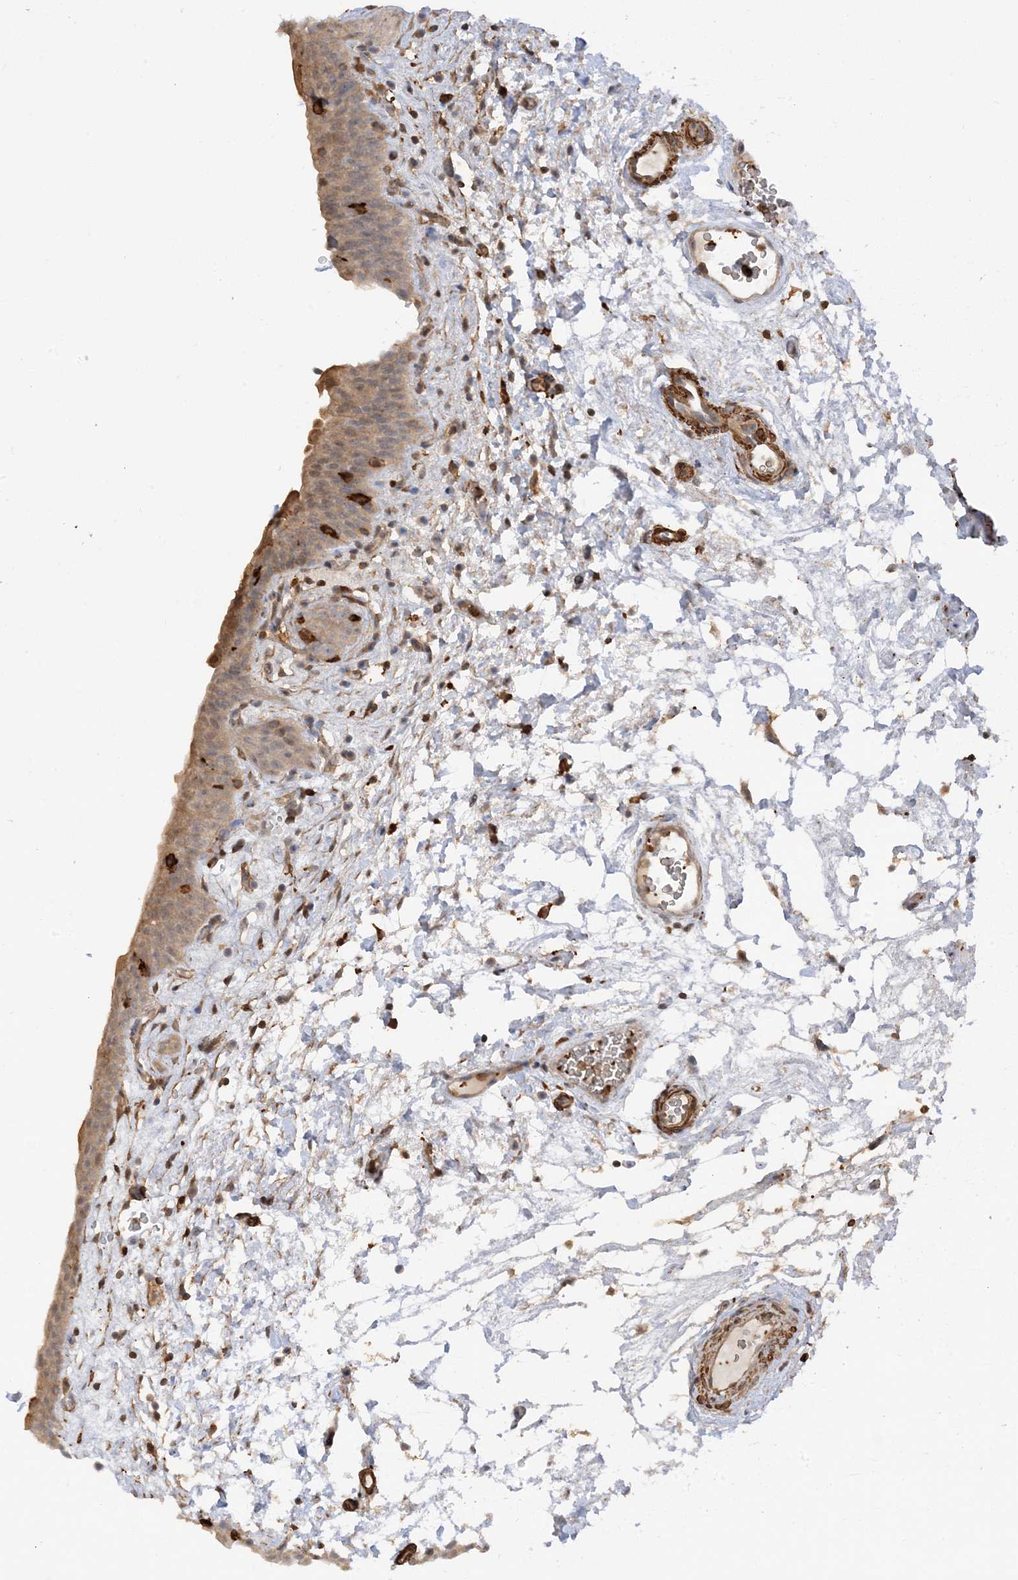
{"staining": {"intensity": "moderate", "quantity": "25%-75%", "location": "cytoplasmic/membranous"}, "tissue": "urinary bladder", "cell_type": "Urothelial cells", "image_type": "normal", "snomed": [{"axis": "morphology", "description": "Normal tissue, NOS"}, {"axis": "topography", "description": "Urinary bladder"}], "caption": "IHC (DAB) staining of normal urinary bladder exhibits moderate cytoplasmic/membranous protein positivity in about 25%-75% of urothelial cells.", "gene": "PHACTR2", "patient": {"sex": "male", "age": 83}}